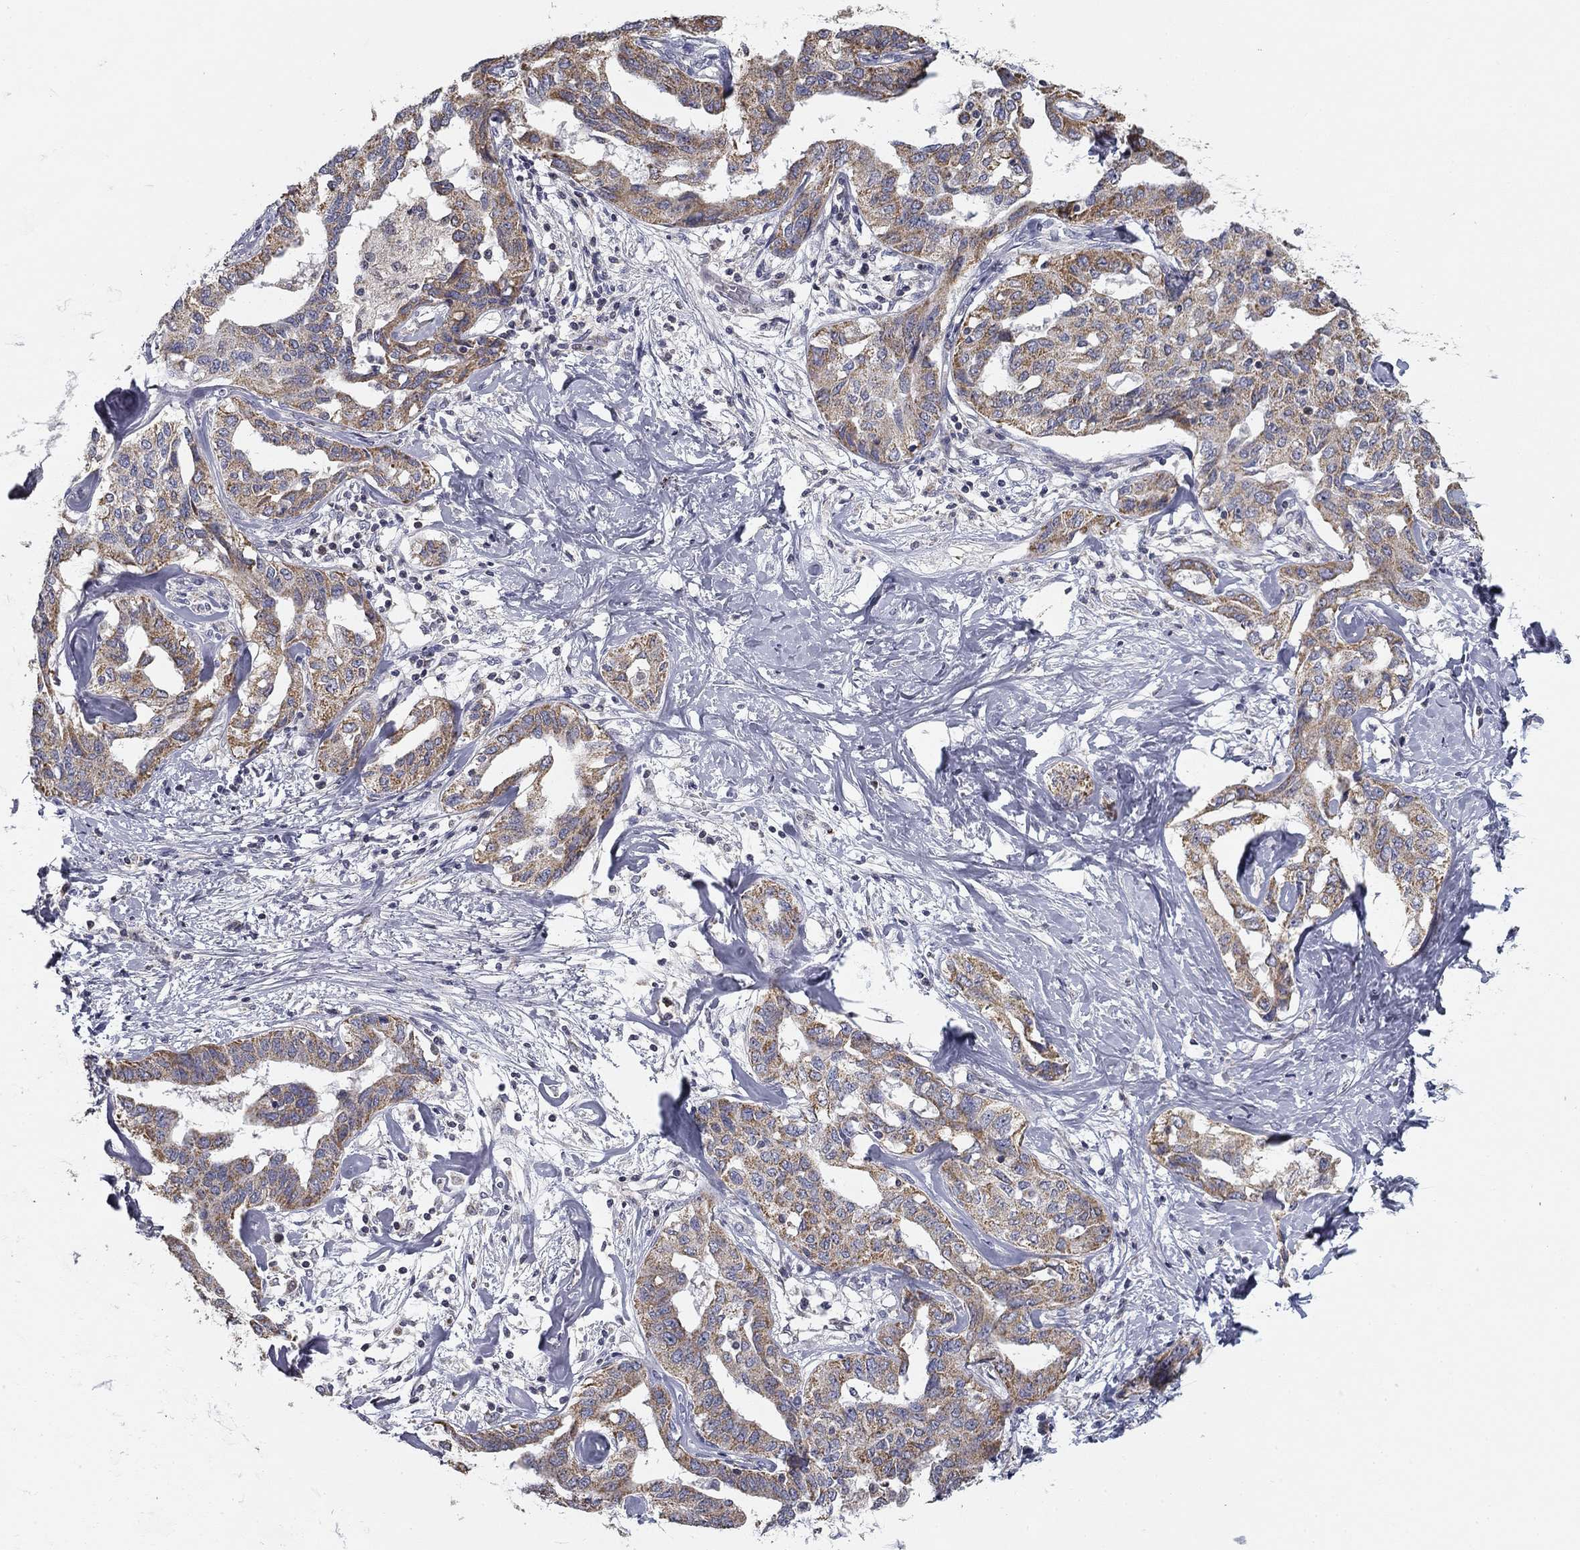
{"staining": {"intensity": "moderate", "quantity": "25%-75%", "location": "cytoplasmic/membranous"}, "tissue": "liver cancer", "cell_type": "Tumor cells", "image_type": "cancer", "snomed": [{"axis": "morphology", "description": "Cholangiocarcinoma"}, {"axis": "topography", "description": "Liver"}], "caption": "Approximately 25%-75% of tumor cells in human liver cancer (cholangiocarcinoma) show moderate cytoplasmic/membranous protein staining as visualized by brown immunohistochemical staining.", "gene": "SLC2A9", "patient": {"sex": "male", "age": 59}}